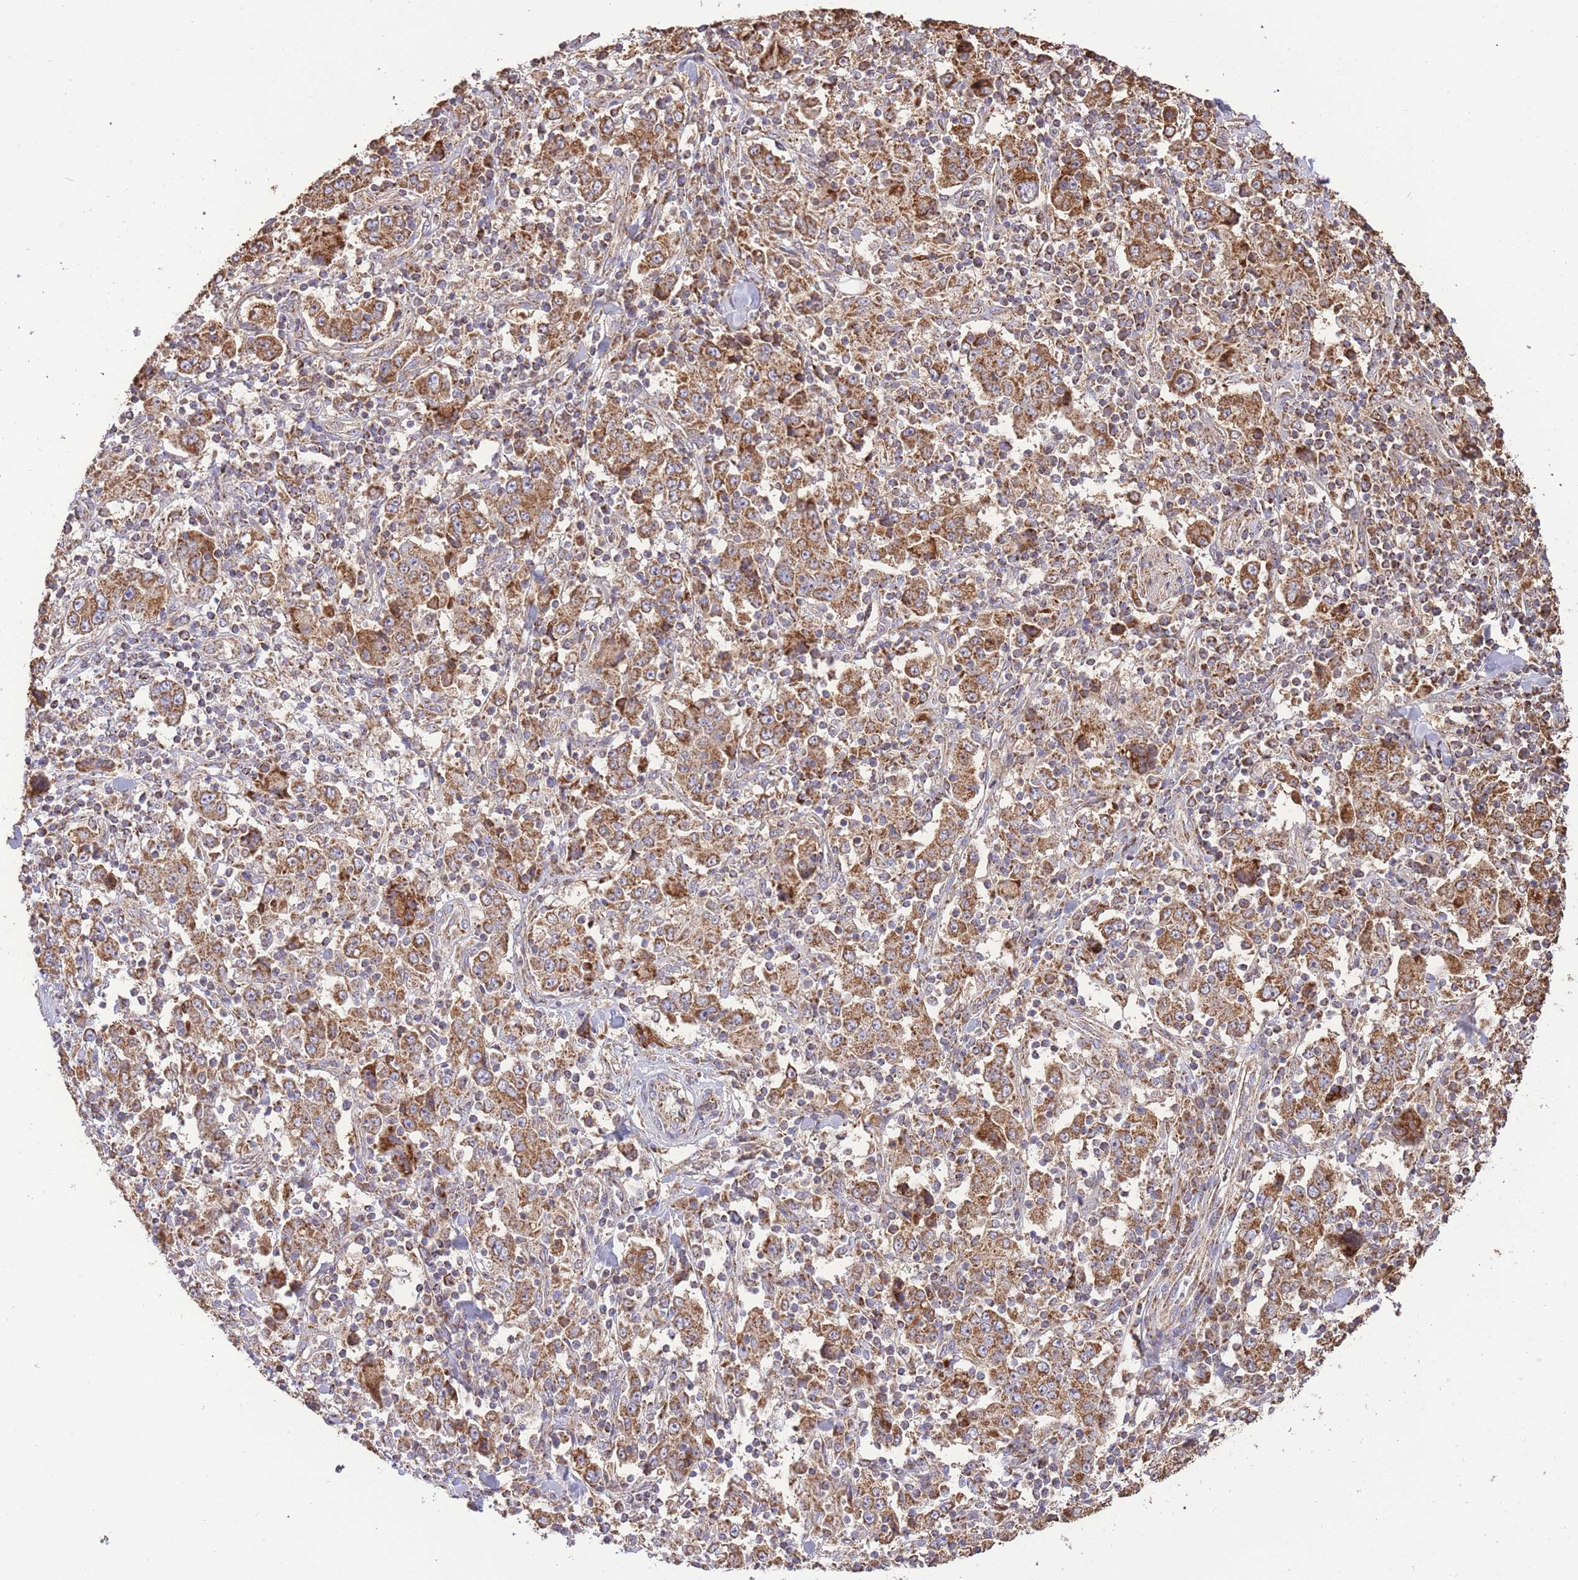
{"staining": {"intensity": "moderate", "quantity": ">75%", "location": "cytoplasmic/membranous"}, "tissue": "stomach cancer", "cell_type": "Tumor cells", "image_type": "cancer", "snomed": [{"axis": "morphology", "description": "Normal tissue, NOS"}, {"axis": "morphology", "description": "Adenocarcinoma, NOS"}, {"axis": "topography", "description": "Stomach, upper"}, {"axis": "topography", "description": "Stomach"}], "caption": "Adenocarcinoma (stomach) was stained to show a protein in brown. There is medium levels of moderate cytoplasmic/membranous staining in approximately >75% of tumor cells.", "gene": "PREP", "patient": {"sex": "male", "age": 59}}